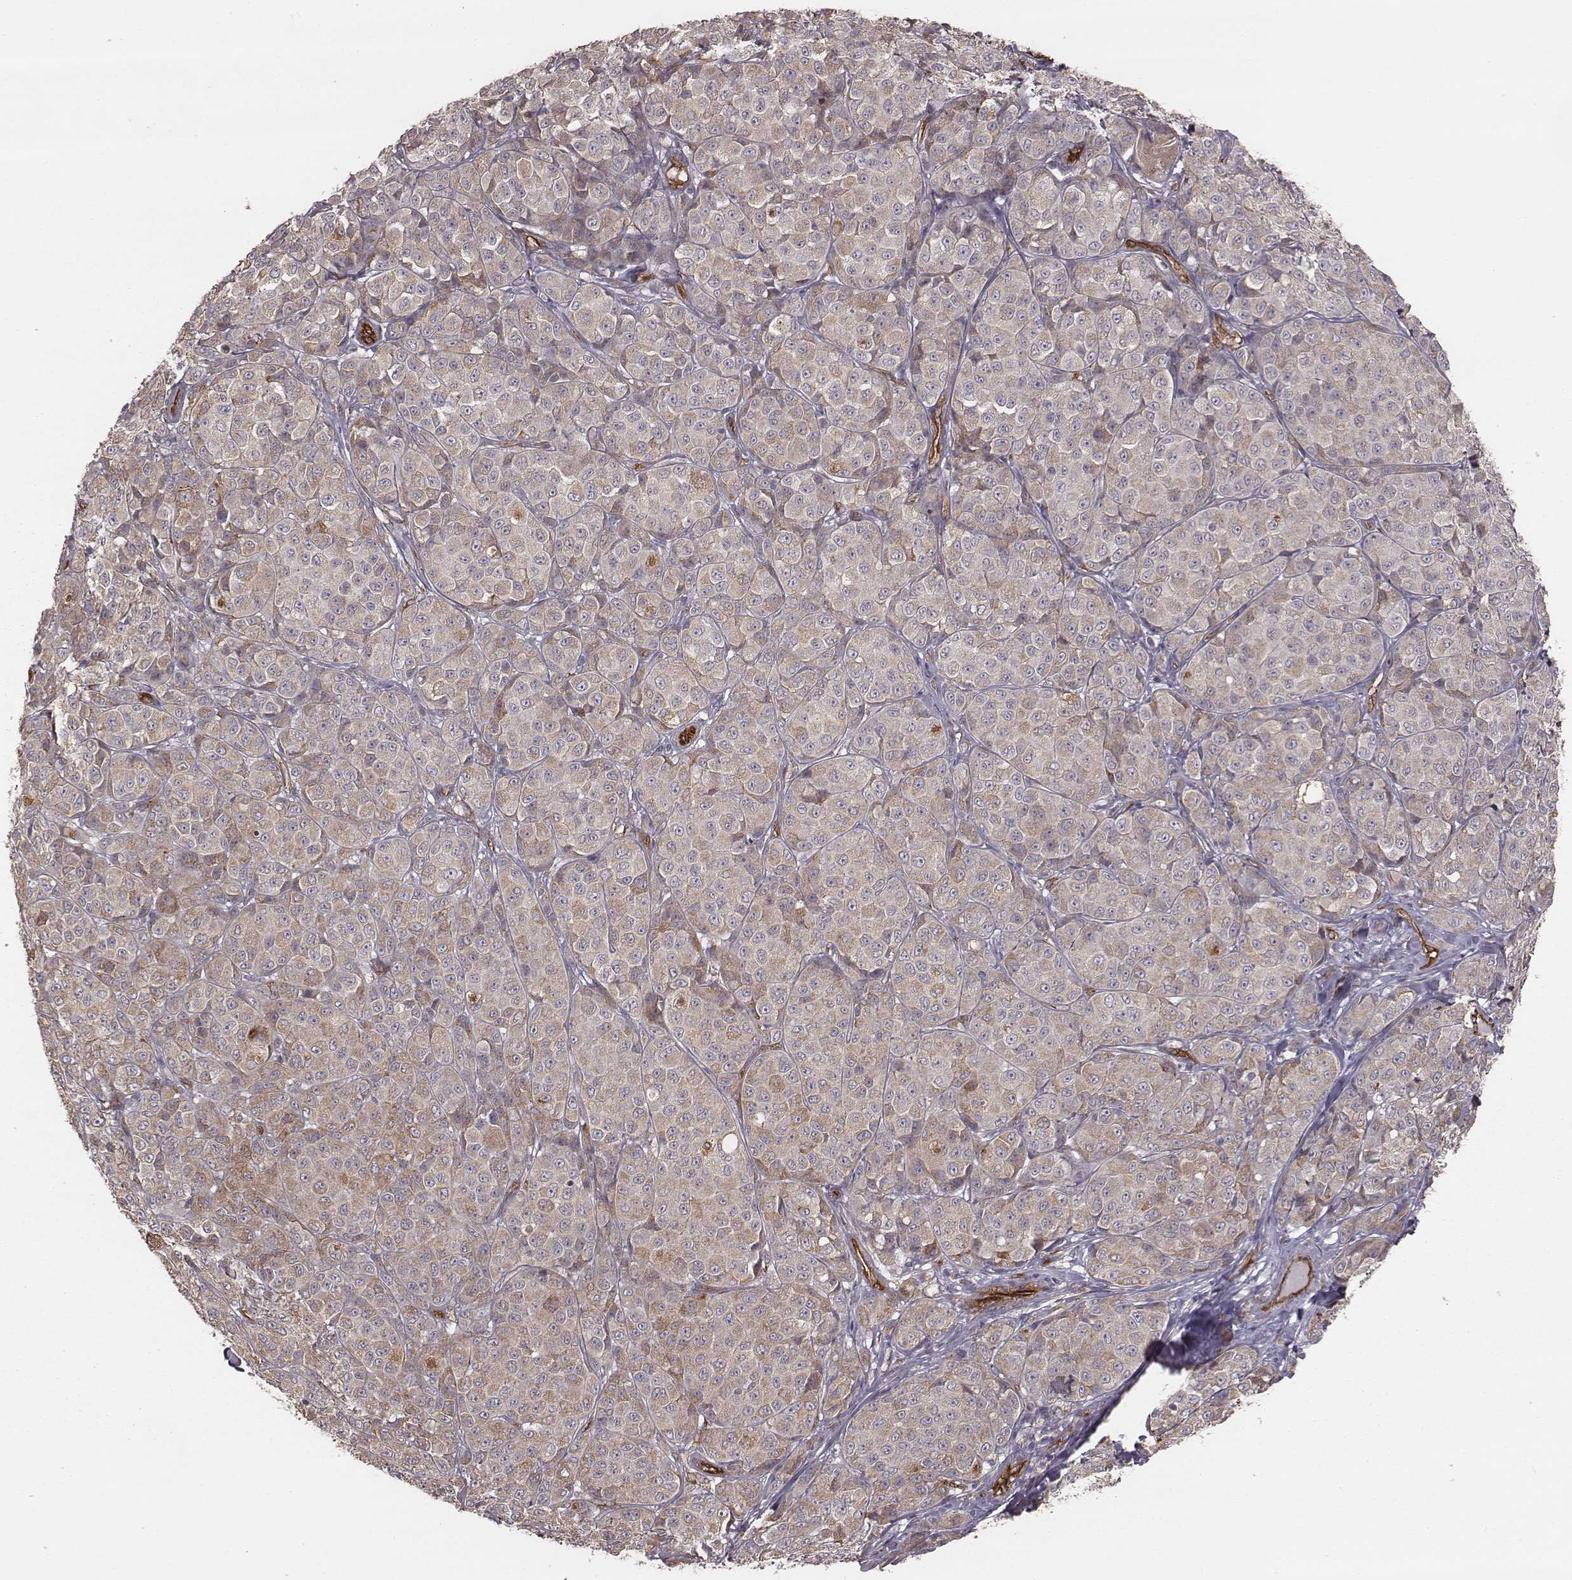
{"staining": {"intensity": "weak", "quantity": ">75%", "location": "cytoplasmic/membranous"}, "tissue": "melanoma", "cell_type": "Tumor cells", "image_type": "cancer", "snomed": [{"axis": "morphology", "description": "Malignant melanoma, NOS"}, {"axis": "topography", "description": "Skin"}], "caption": "Immunohistochemical staining of human melanoma reveals weak cytoplasmic/membranous protein staining in about >75% of tumor cells.", "gene": "PALMD", "patient": {"sex": "male", "age": 89}}